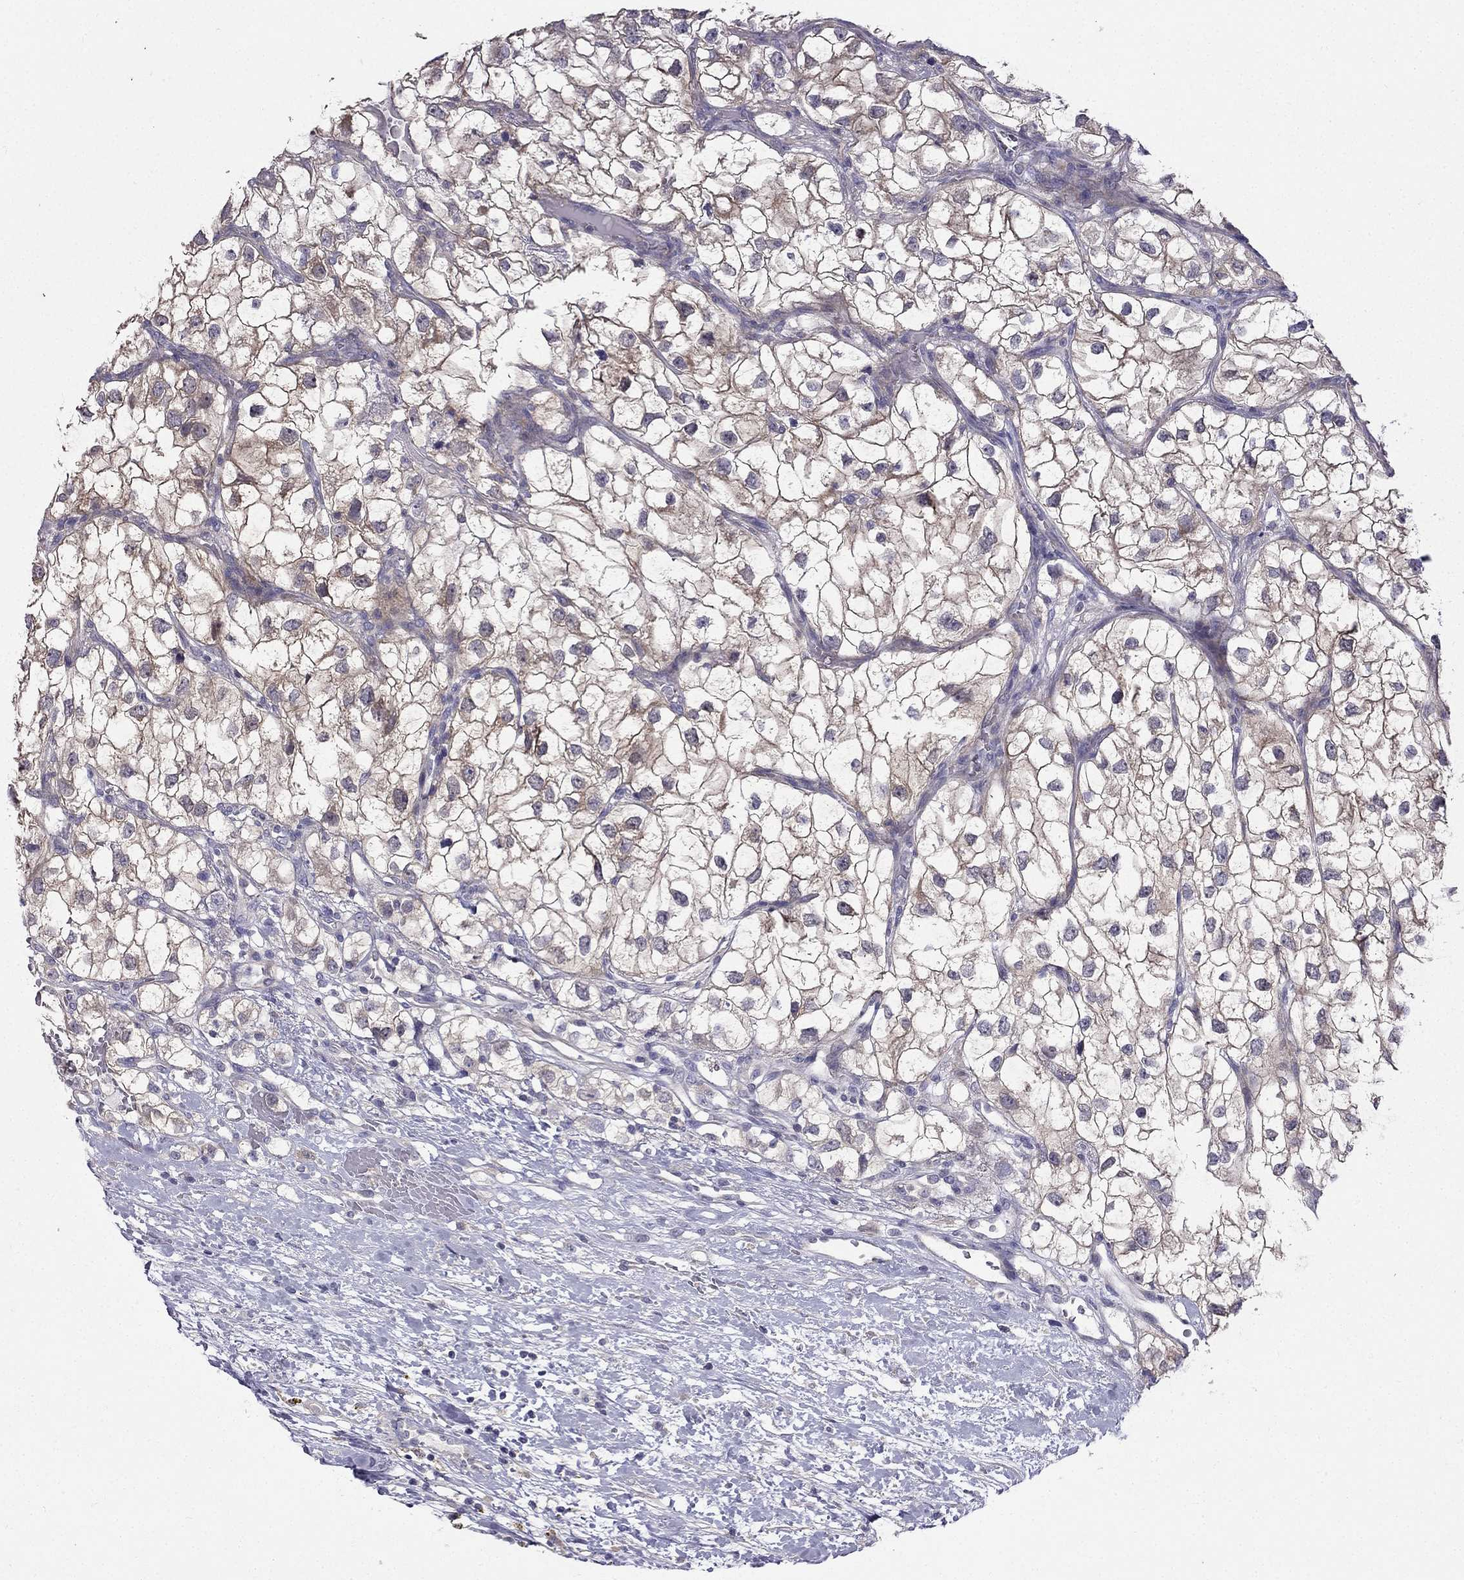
{"staining": {"intensity": "moderate", "quantity": "25%-75%", "location": "cytoplasmic/membranous"}, "tissue": "renal cancer", "cell_type": "Tumor cells", "image_type": "cancer", "snomed": [{"axis": "morphology", "description": "Adenocarcinoma, NOS"}, {"axis": "topography", "description": "Kidney"}], "caption": "Brown immunohistochemical staining in human renal cancer displays moderate cytoplasmic/membranous staining in approximately 25%-75% of tumor cells. Ihc stains the protein of interest in brown and the nuclei are stained blue.", "gene": "AS3MT", "patient": {"sex": "male", "age": 59}}